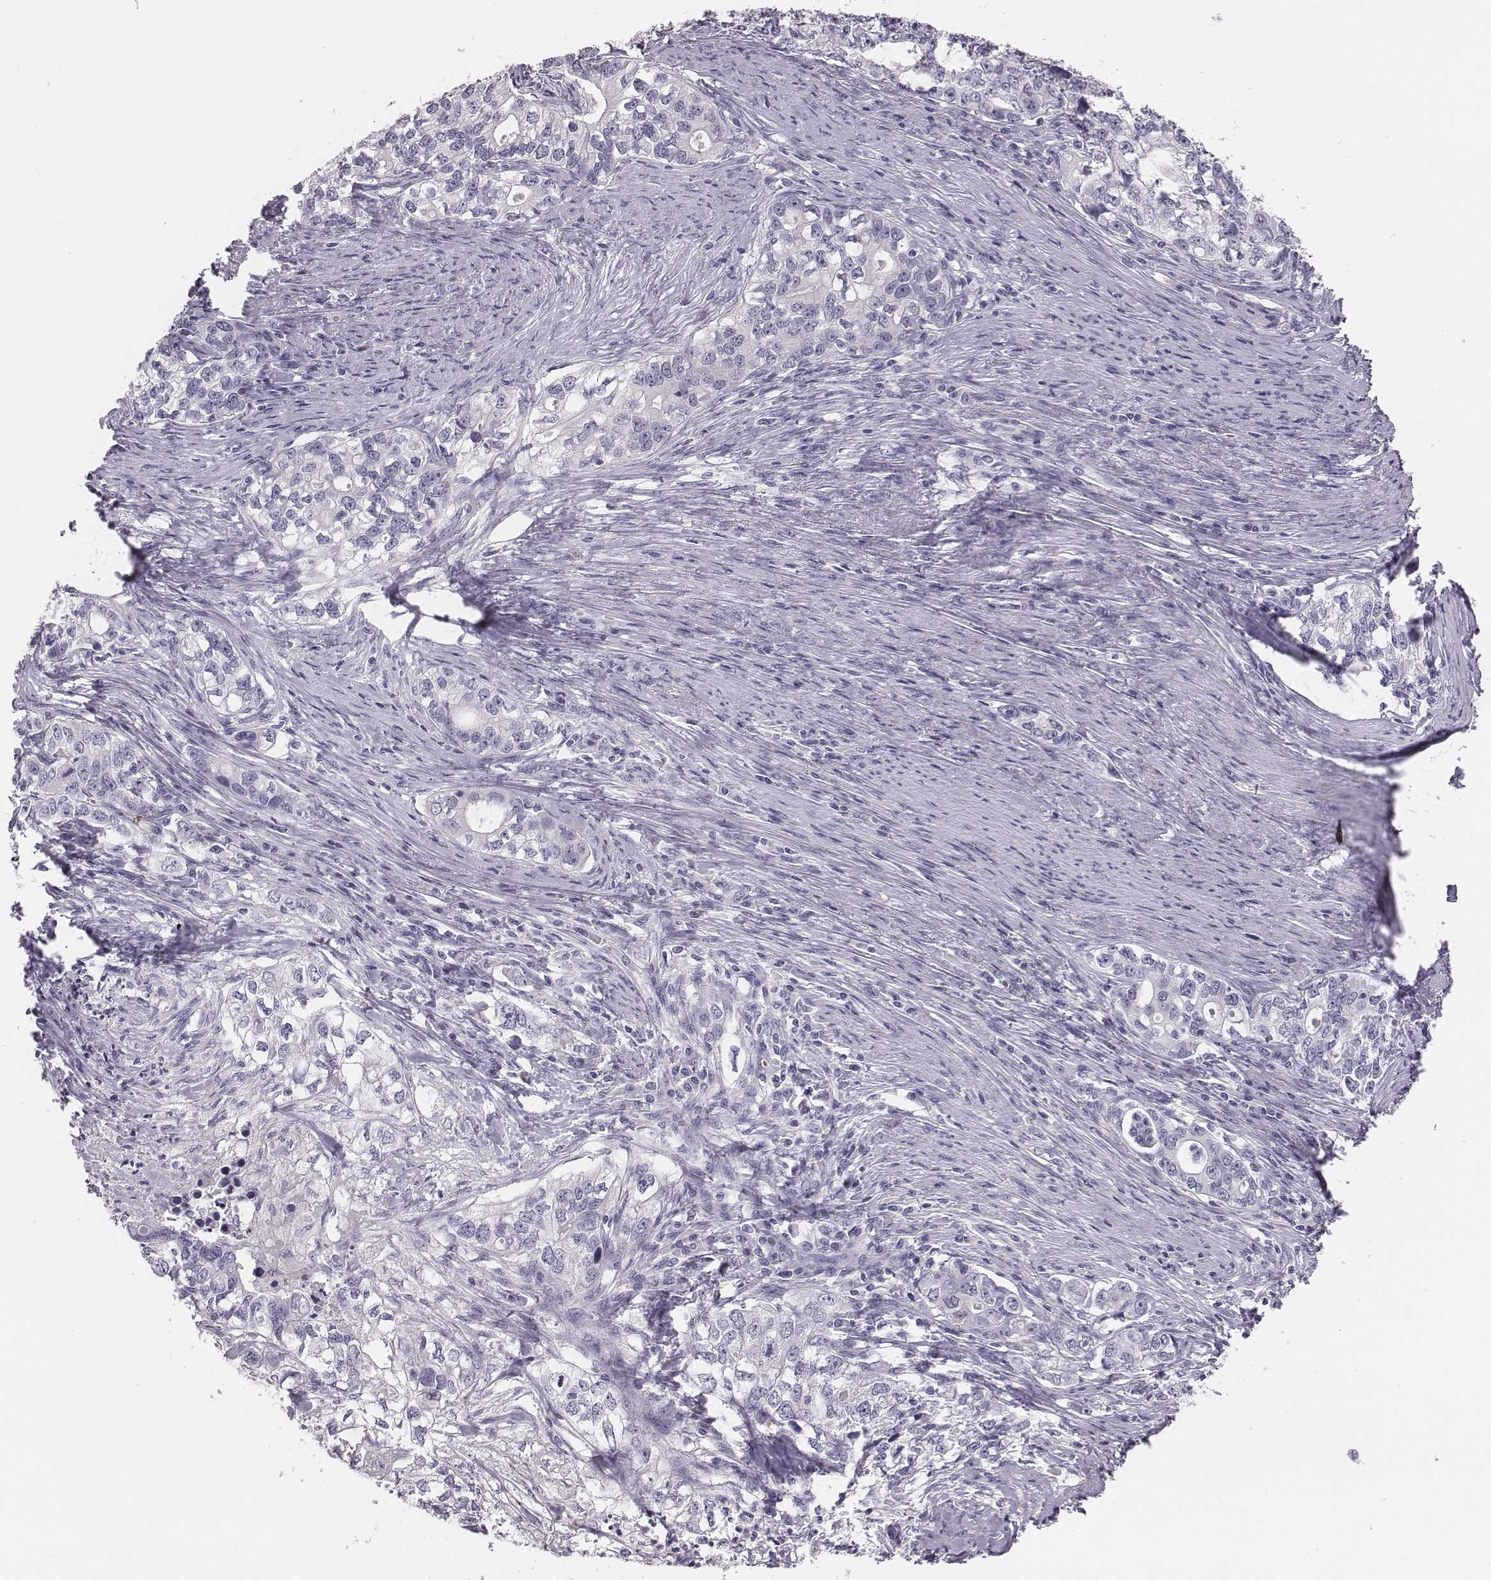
{"staining": {"intensity": "negative", "quantity": "none", "location": "none"}, "tissue": "stomach cancer", "cell_type": "Tumor cells", "image_type": "cancer", "snomed": [{"axis": "morphology", "description": "Adenocarcinoma, NOS"}, {"axis": "topography", "description": "Stomach, lower"}], "caption": "An image of human adenocarcinoma (stomach) is negative for staining in tumor cells. Nuclei are stained in blue.", "gene": "HBZ", "patient": {"sex": "female", "age": 72}}